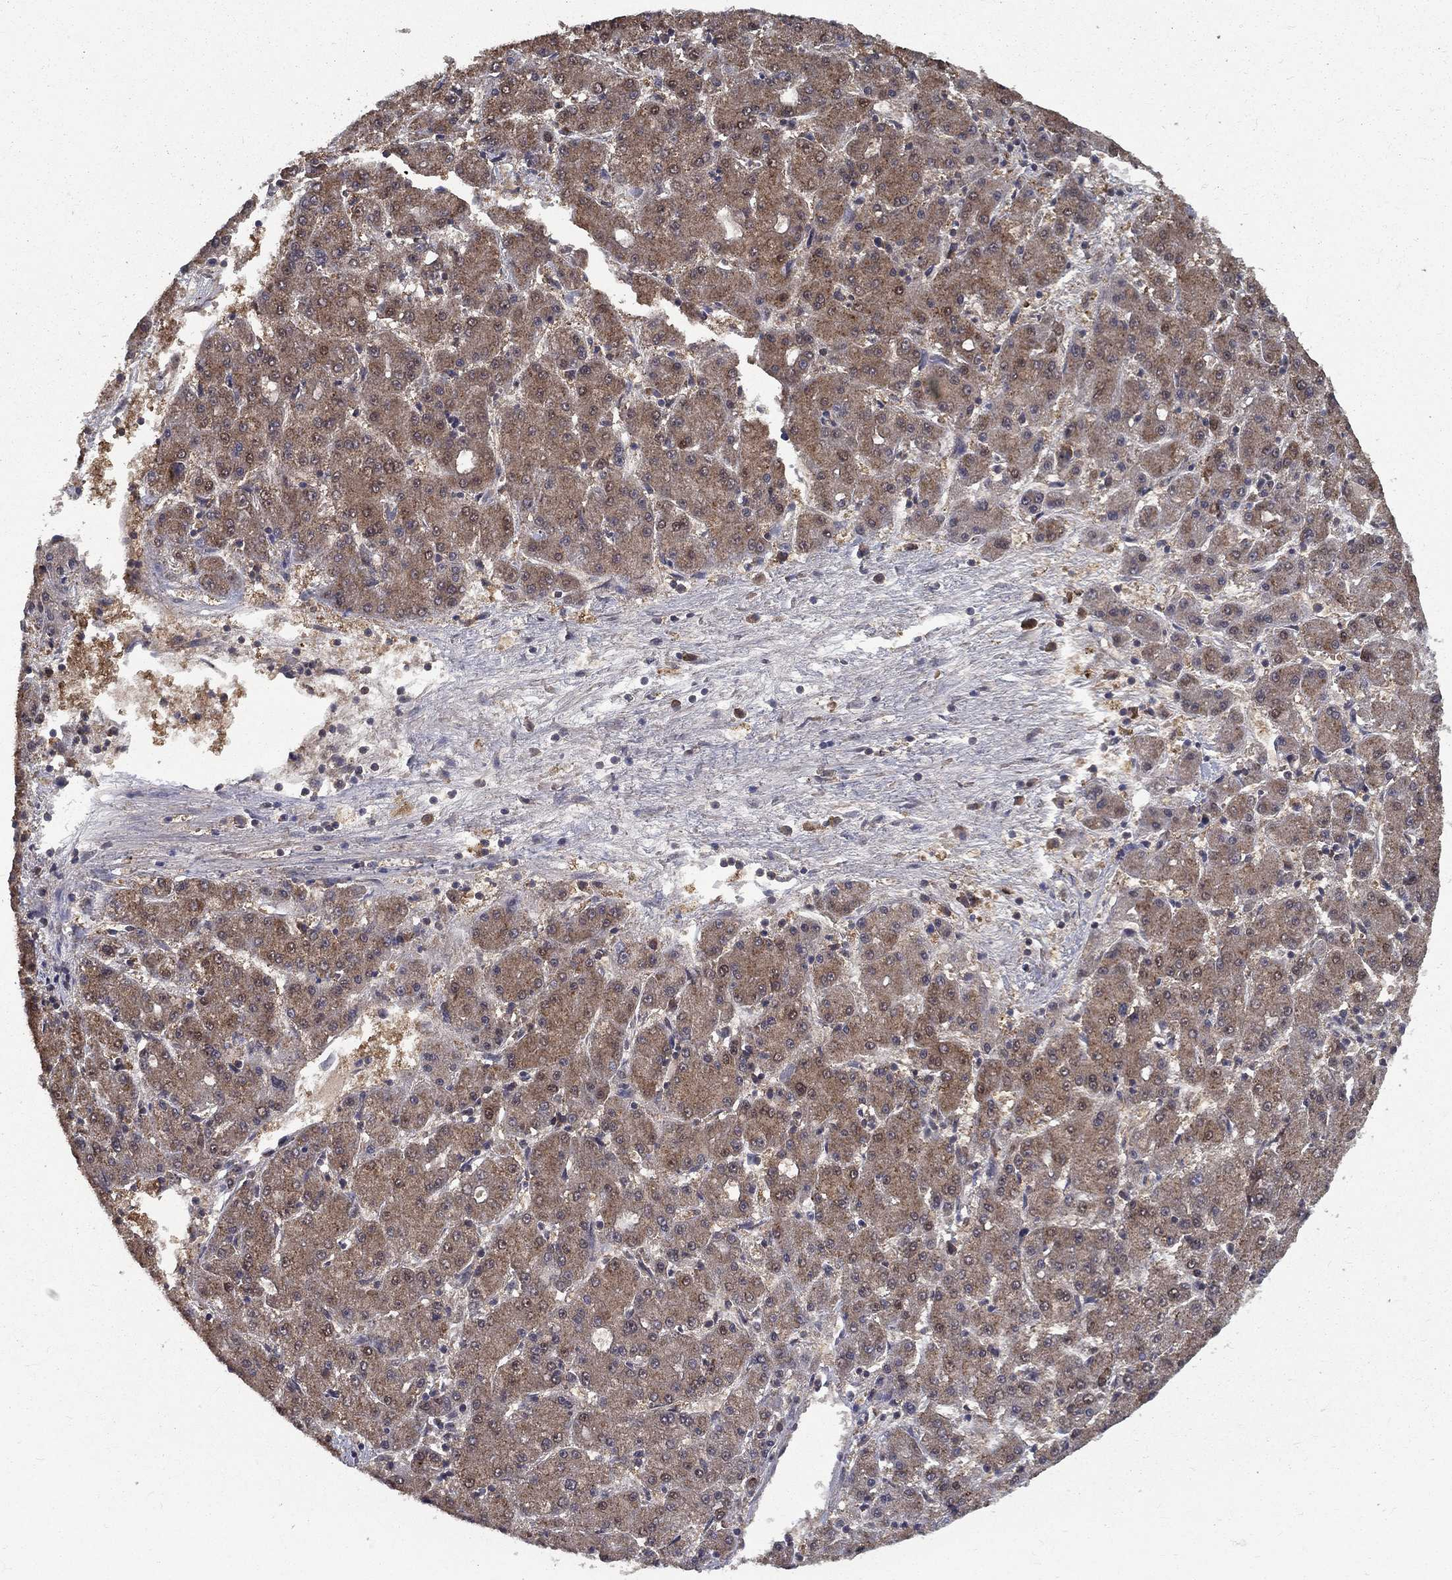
{"staining": {"intensity": "weak", "quantity": "25%-75%", "location": "cytoplasmic/membranous"}, "tissue": "liver cancer", "cell_type": "Tumor cells", "image_type": "cancer", "snomed": [{"axis": "morphology", "description": "Carcinoma, Hepatocellular, NOS"}, {"axis": "topography", "description": "Liver"}], "caption": "Liver cancer (hepatocellular carcinoma) stained with a protein marker exhibits weak staining in tumor cells.", "gene": "CARM1", "patient": {"sex": "male", "age": 73}}